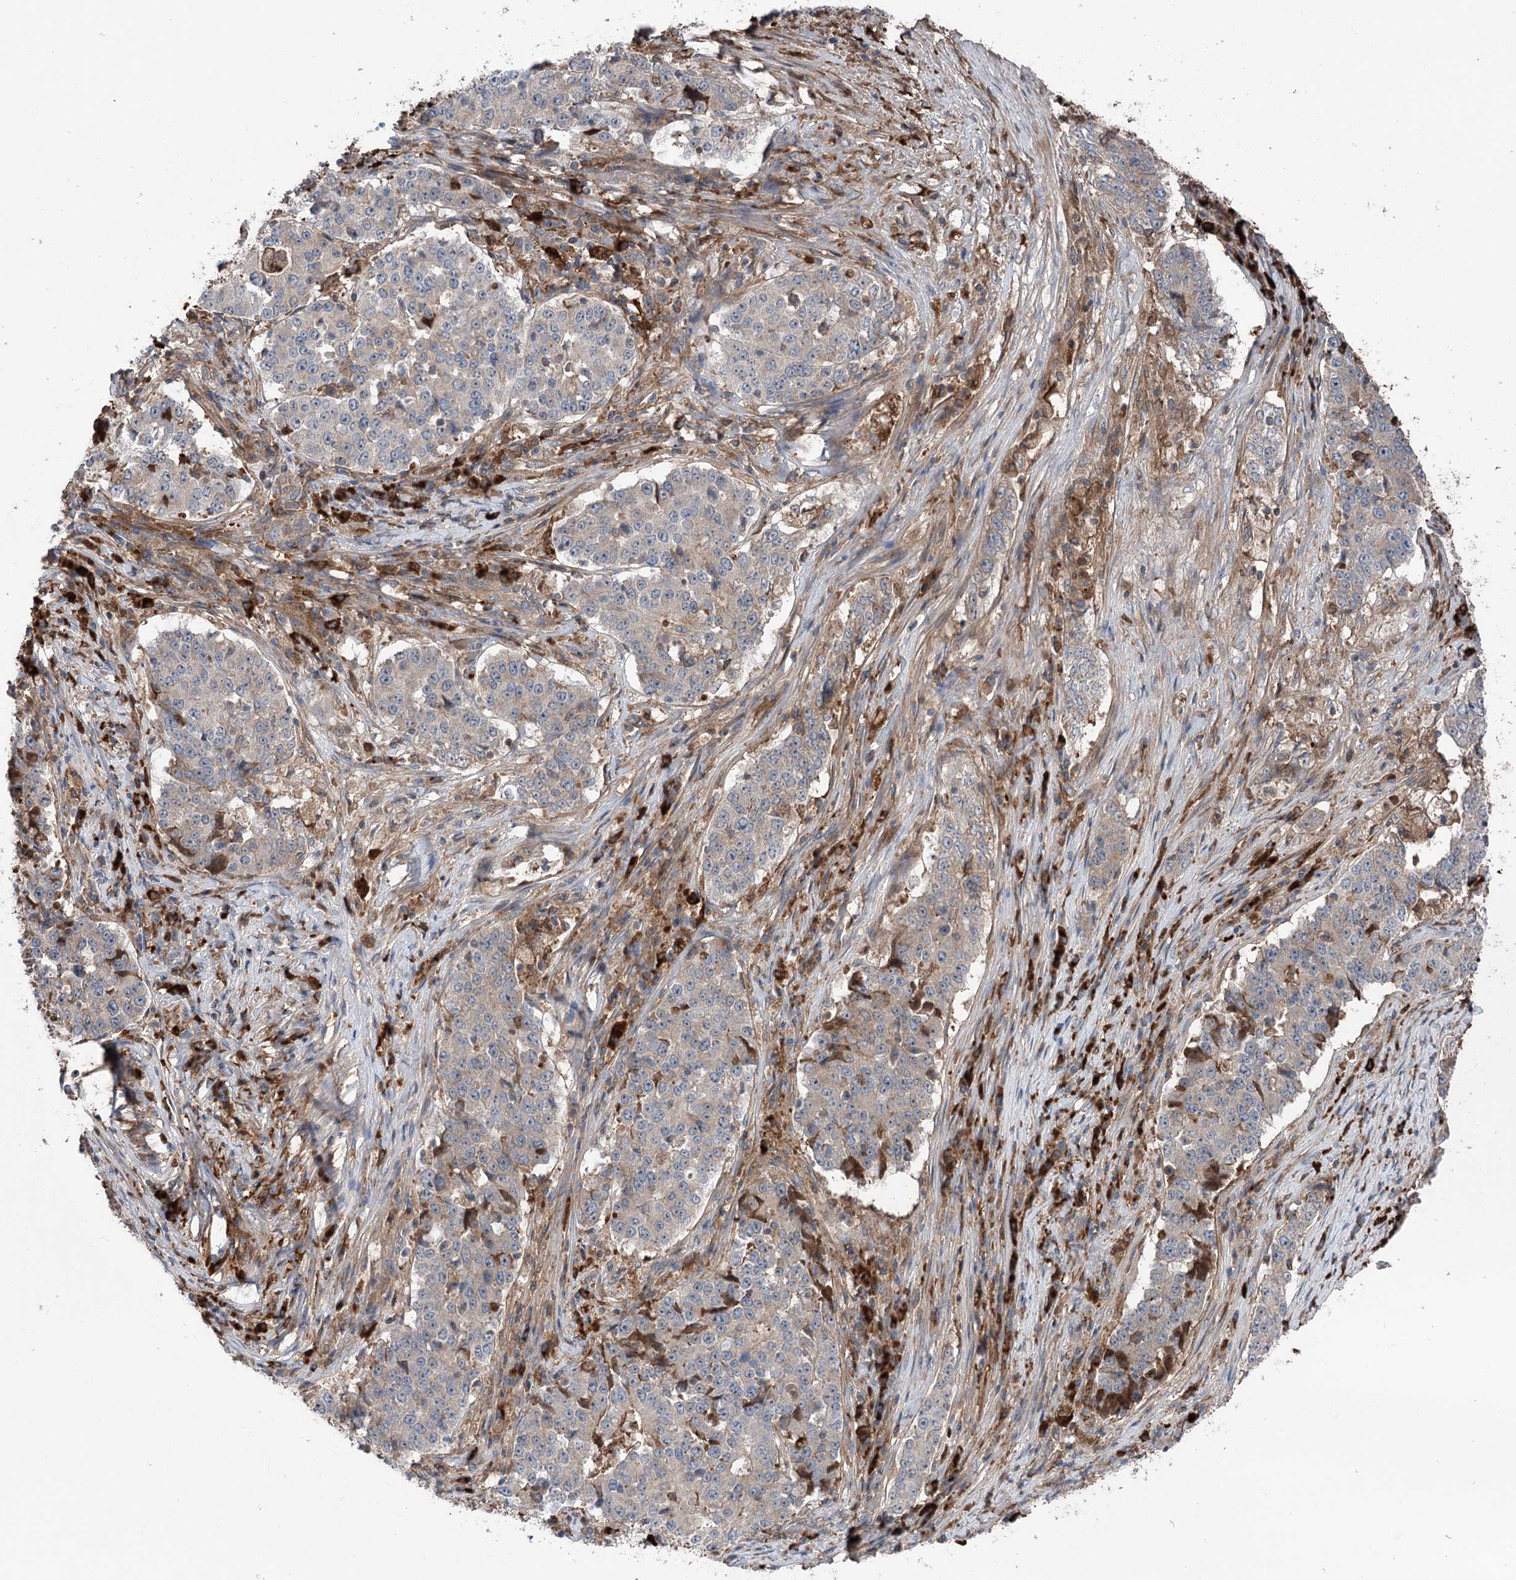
{"staining": {"intensity": "weak", "quantity": "25%-75%", "location": "cytoplasmic/membranous"}, "tissue": "stomach cancer", "cell_type": "Tumor cells", "image_type": "cancer", "snomed": [{"axis": "morphology", "description": "Adenocarcinoma, NOS"}, {"axis": "topography", "description": "Stomach"}], "caption": "Stomach cancer (adenocarcinoma) stained for a protein (brown) shows weak cytoplasmic/membranous positive positivity in approximately 25%-75% of tumor cells.", "gene": "PPP1R21", "patient": {"sex": "male", "age": 59}}